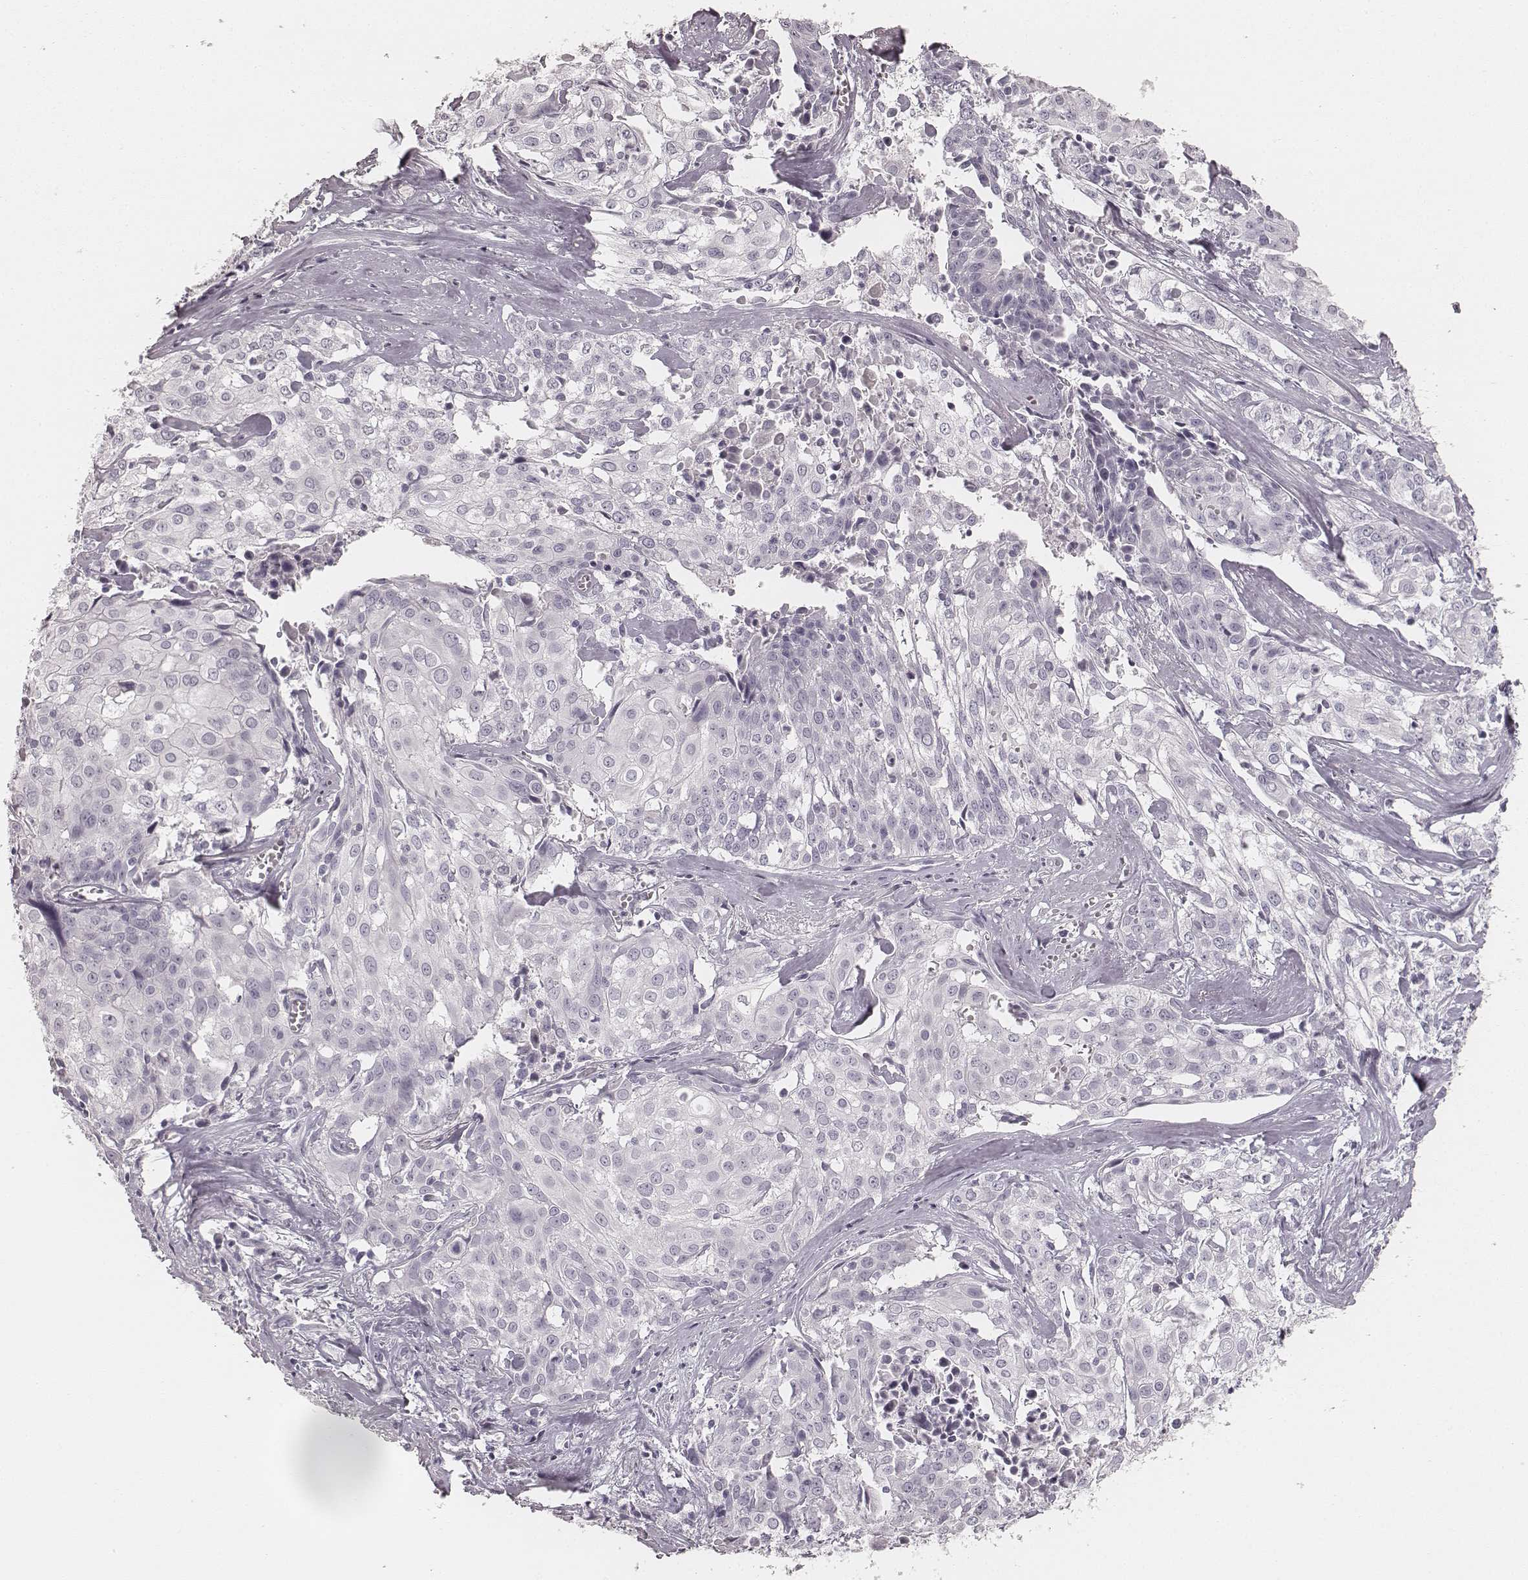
{"staining": {"intensity": "negative", "quantity": "none", "location": "none"}, "tissue": "cervical cancer", "cell_type": "Tumor cells", "image_type": "cancer", "snomed": [{"axis": "morphology", "description": "Squamous cell carcinoma, NOS"}, {"axis": "topography", "description": "Cervix"}], "caption": "This is a histopathology image of immunohistochemistry (IHC) staining of cervical squamous cell carcinoma, which shows no positivity in tumor cells. (IHC, brightfield microscopy, high magnification).", "gene": "KRT31", "patient": {"sex": "female", "age": 39}}